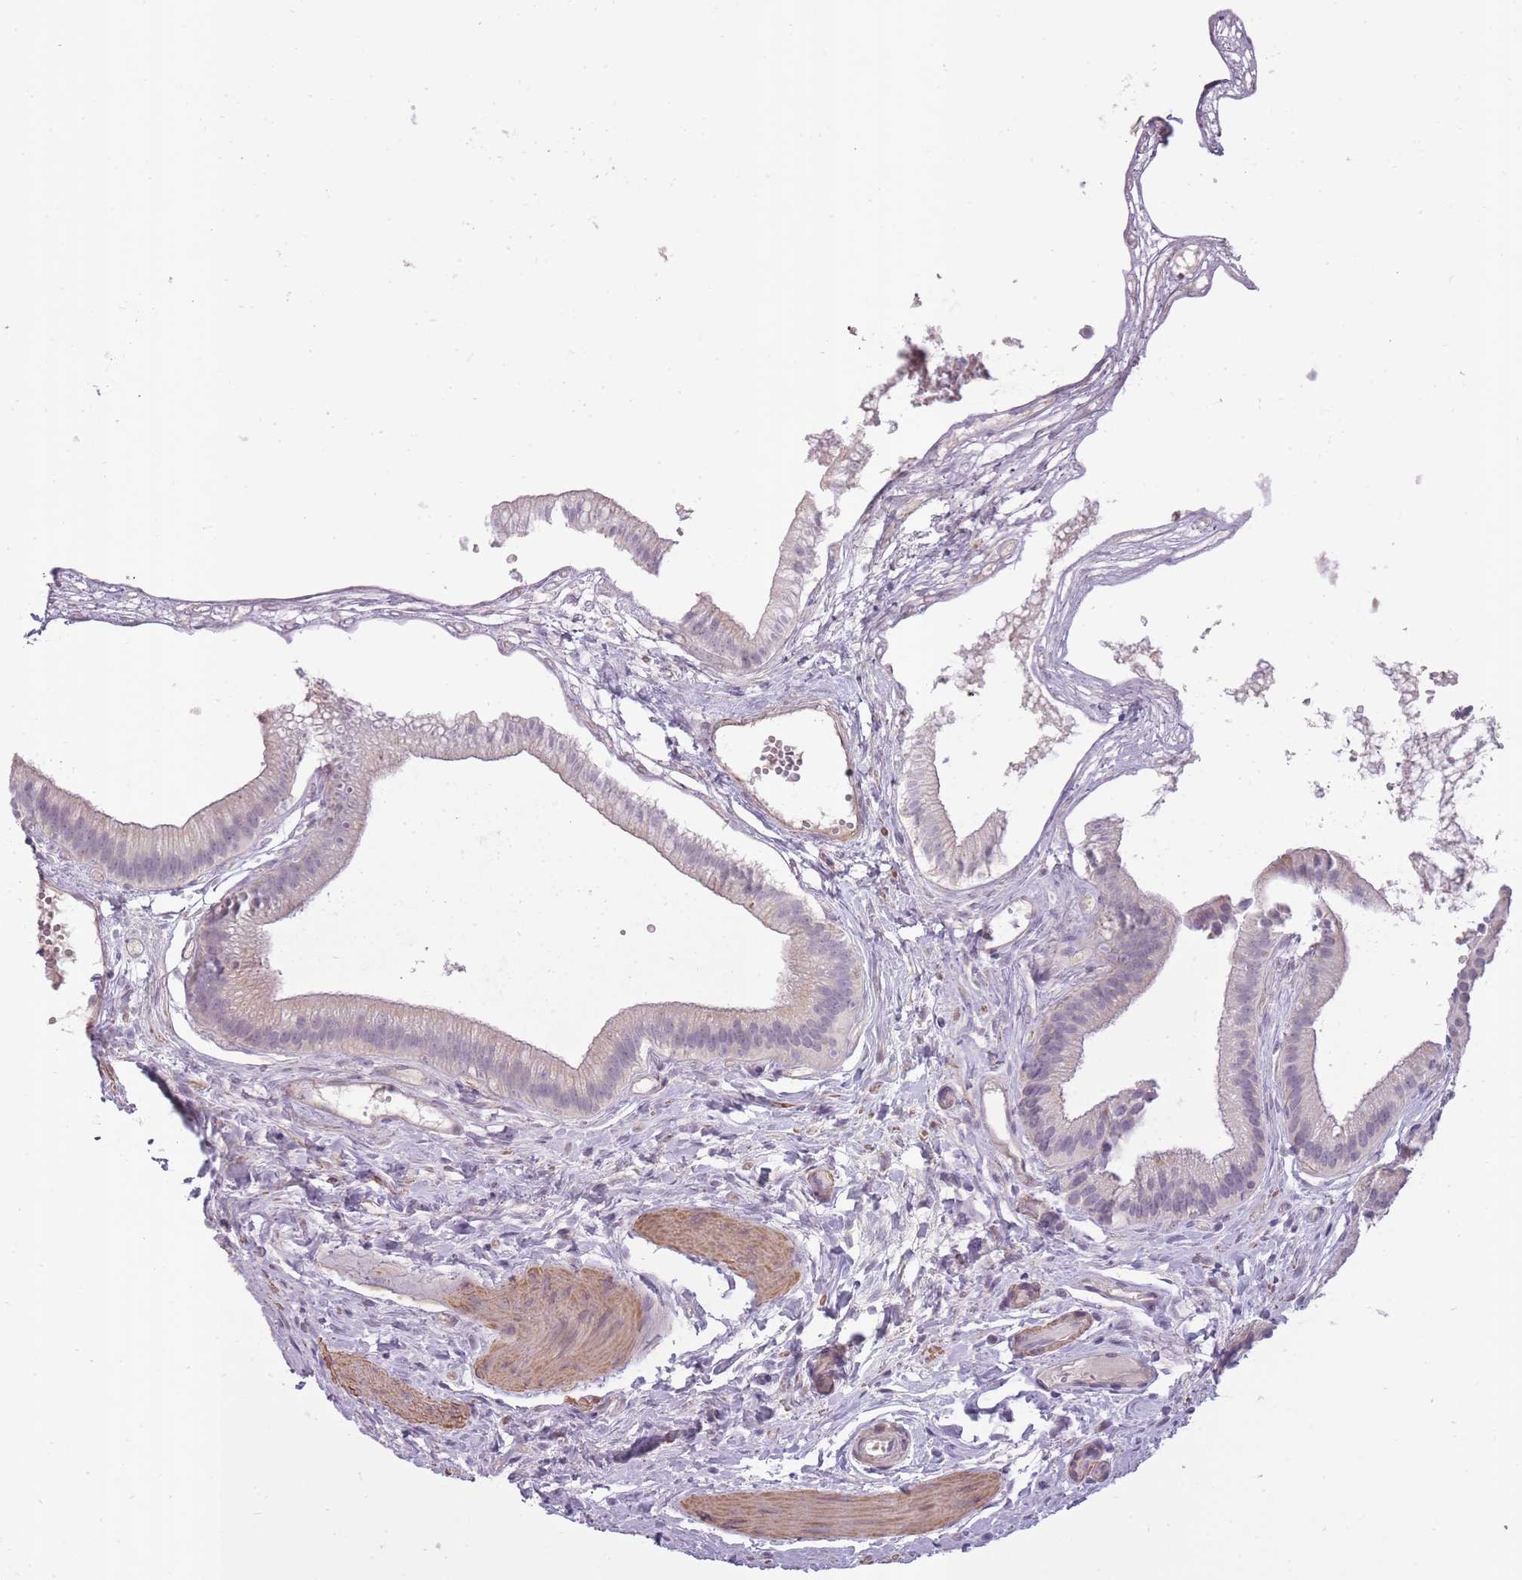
{"staining": {"intensity": "moderate", "quantity": "25%-75%", "location": "cytoplasmic/membranous"}, "tissue": "gallbladder", "cell_type": "Glandular cells", "image_type": "normal", "snomed": [{"axis": "morphology", "description": "Normal tissue, NOS"}, {"axis": "topography", "description": "Gallbladder"}], "caption": "DAB immunohistochemical staining of unremarkable gallbladder reveals moderate cytoplasmic/membranous protein positivity in about 25%-75% of glandular cells. The protein is stained brown, and the nuclei are stained in blue (DAB IHC with brightfield microscopy, high magnification).", "gene": "SLC8A2", "patient": {"sex": "female", "age": 54}}